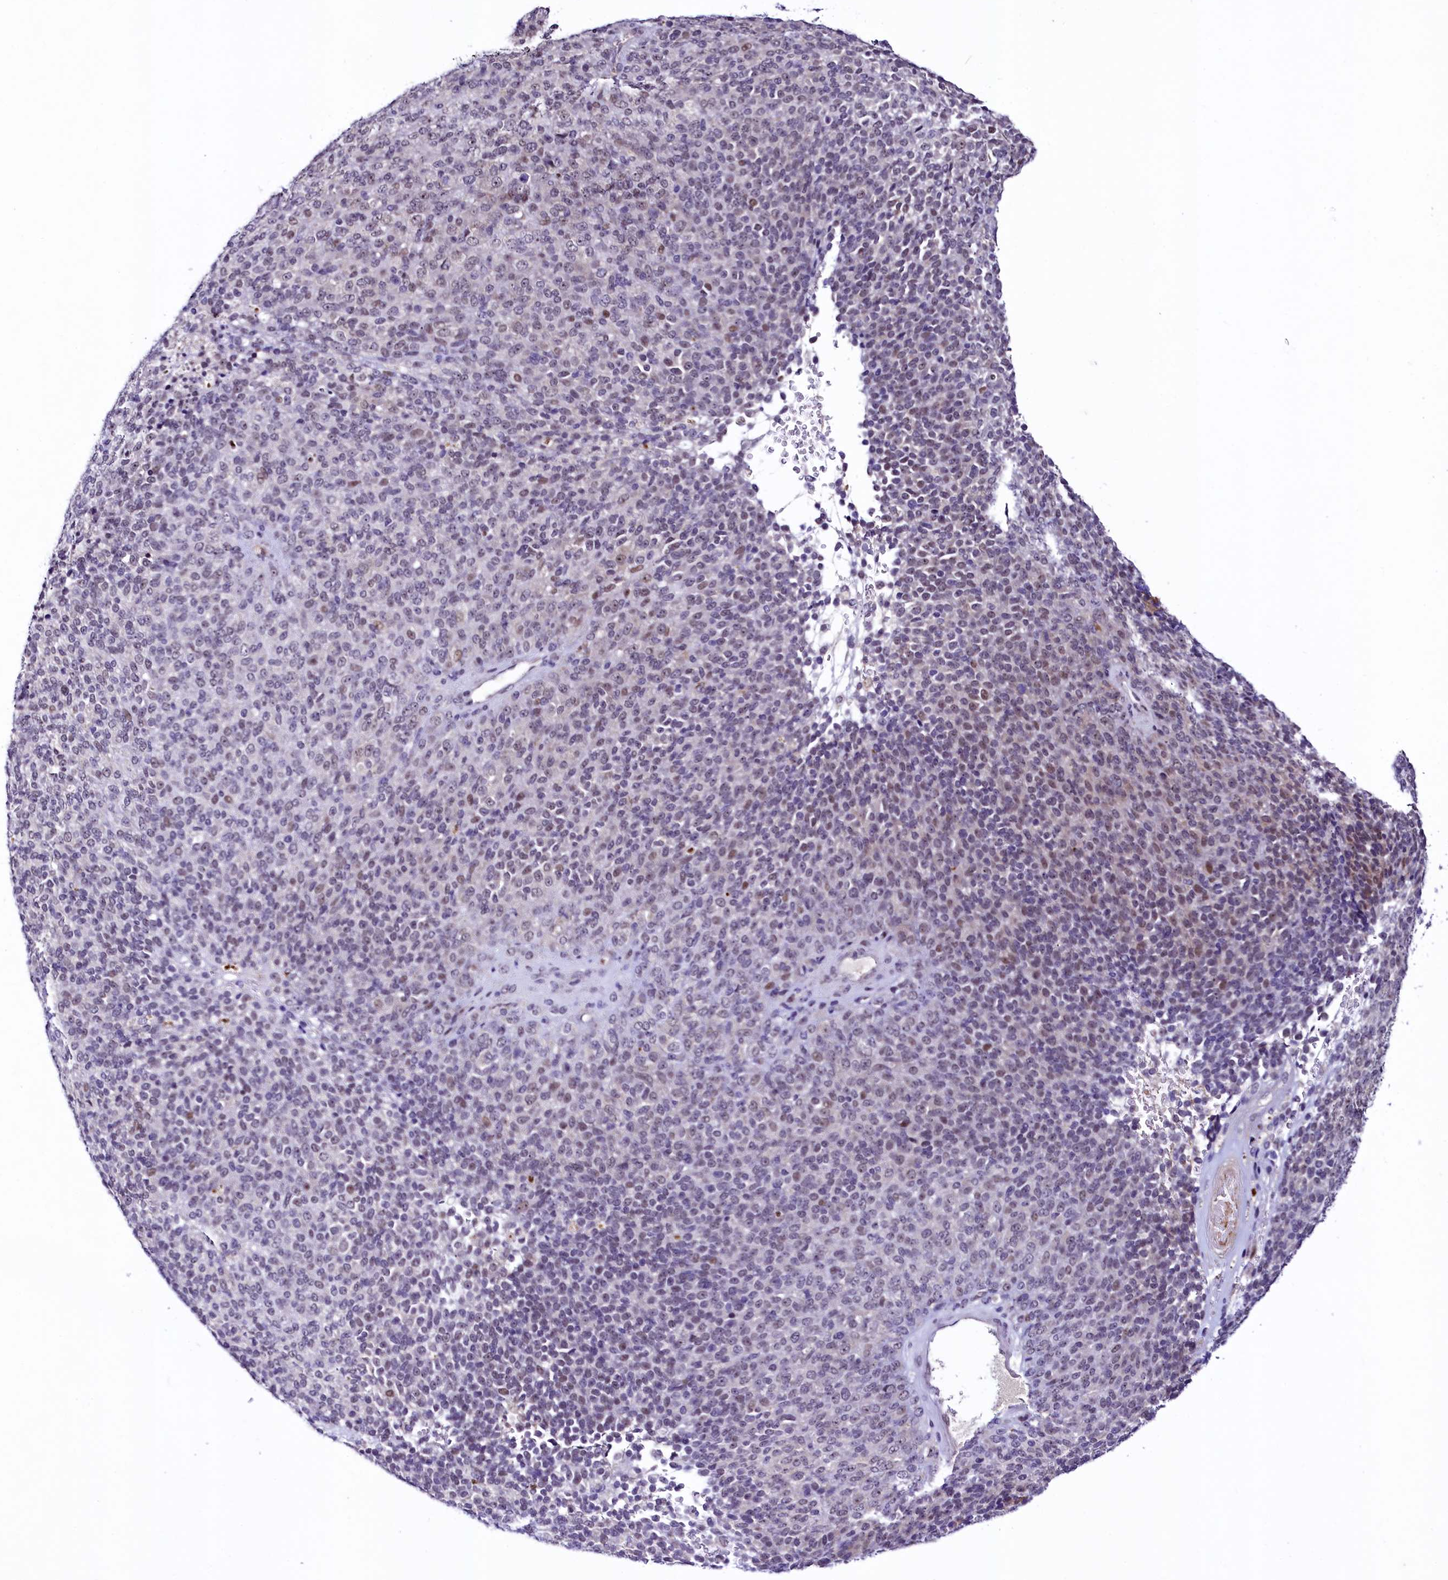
{"staining": {"intensity": "negative", "quantity": "none", "location": "none"}, "tissue": "melanoma", "cell_type": "Tumor cells", "image_type": "cancer", "snomed": [{"axis": "morphology", "description": "Malignant melanoma, Metastatic site"}, {"axis": "topography", "description": "Brain"}], "caption": "This is an IHC image of melanoma. There is no positivity in tumor cells.", "gene": "LEUTX", "patient": {"sex": "female", "age": 56}}